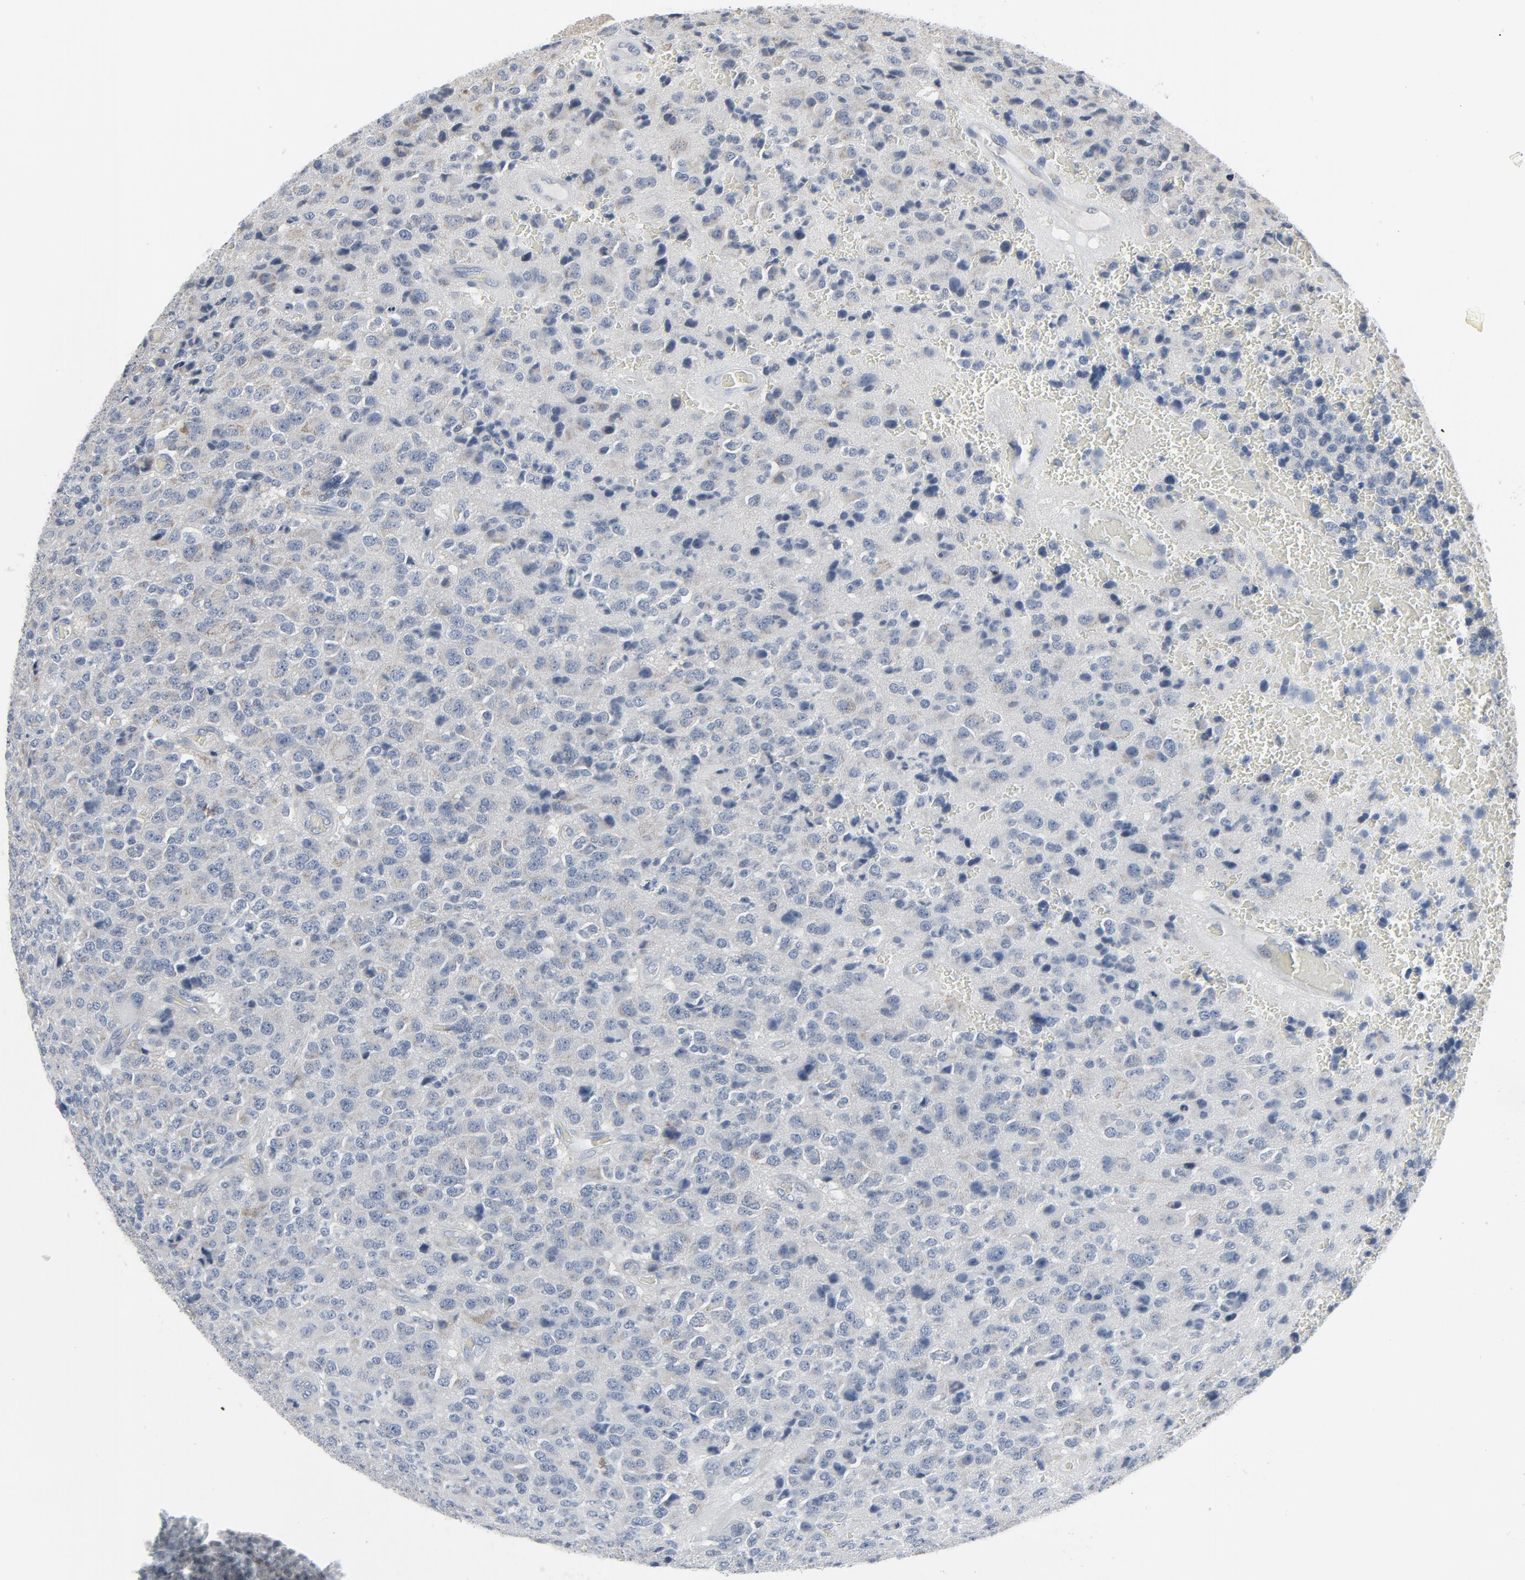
{"staining": {"intensity": "weak", "quantity": "<25%", "location": "cytoplasmic/membranous"}, "tissue": "glioma", "cell_type": "Tumor cells", "image_type": "cancer", "snomed": [{"axis": "morphology", "description": "Glioma, malignant, High grade"}, {"axis": "topography", "description": "pancreas cauda"}], "caption": "DAB immunohistochemical staining of human high-grade glioma (malignant) reveals no significant staining in tumor cells. (DAB immunohistochemistry, high magnification).", "gene": "GPX2", "patient": {"sex": "male", "age": 60}}